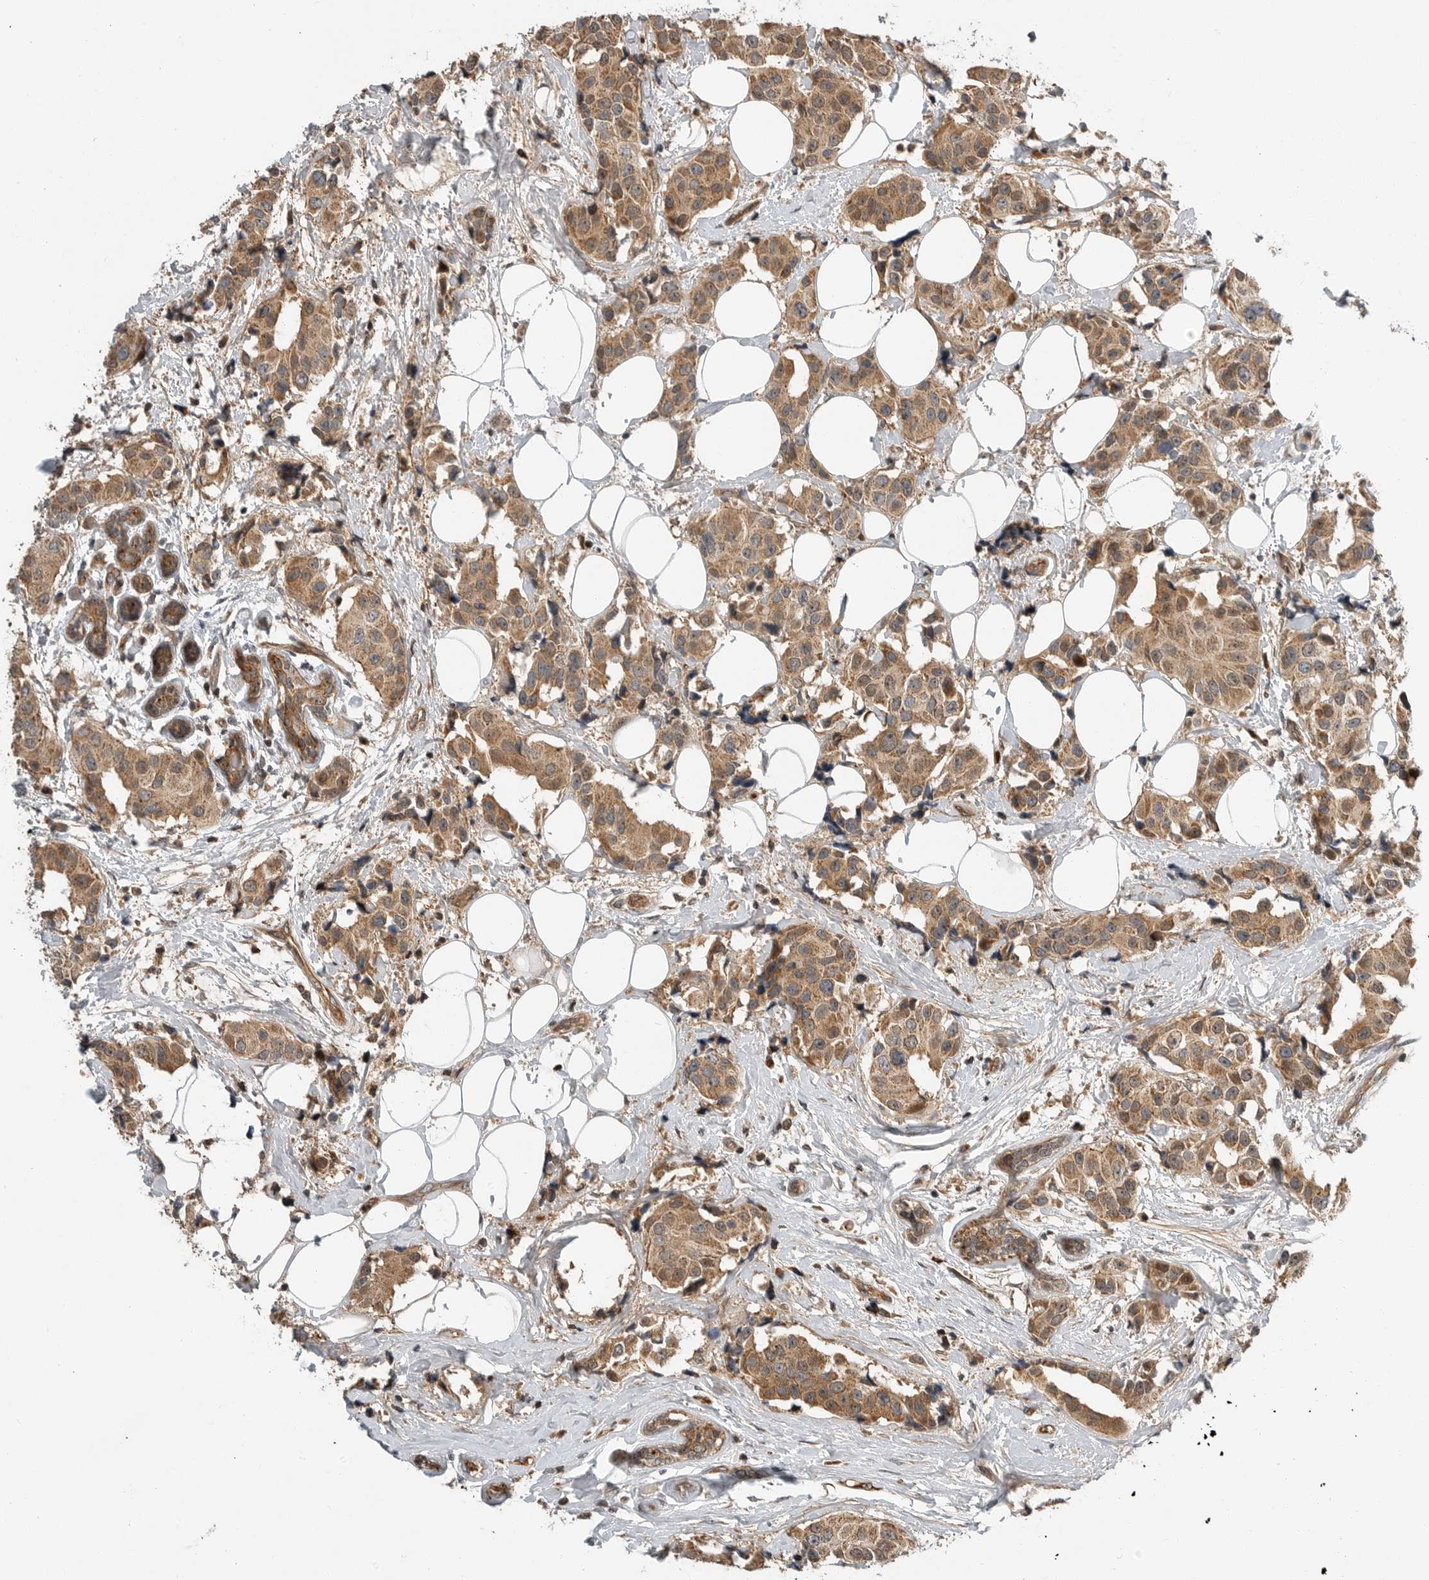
{"staining": {"intensity": "moderate", "quantity": ">75%", "location": "cytoplasmic/membranous"}, "tissue": "breast cancer", "cell_type": "Tumor cells", "image_type": "cancer", "snomed": [{"axis": "morphology", "description": "Normal tissue, NOS"}, {"axis": "morphology", "description": "Duct carcinoma"}, {"axis": "topography", "description": "Breast"}], "caption": "A brown stain highlights moderate cytoplasmic/membranous positivity of a protein in breast cancer (infiltrating ductal carcinoma) tumor cells. The protein is shown in brown color, while the nuclei are stained blue.", "gene": "STRAP", "patient": {"sex": "female", "age": 39}}